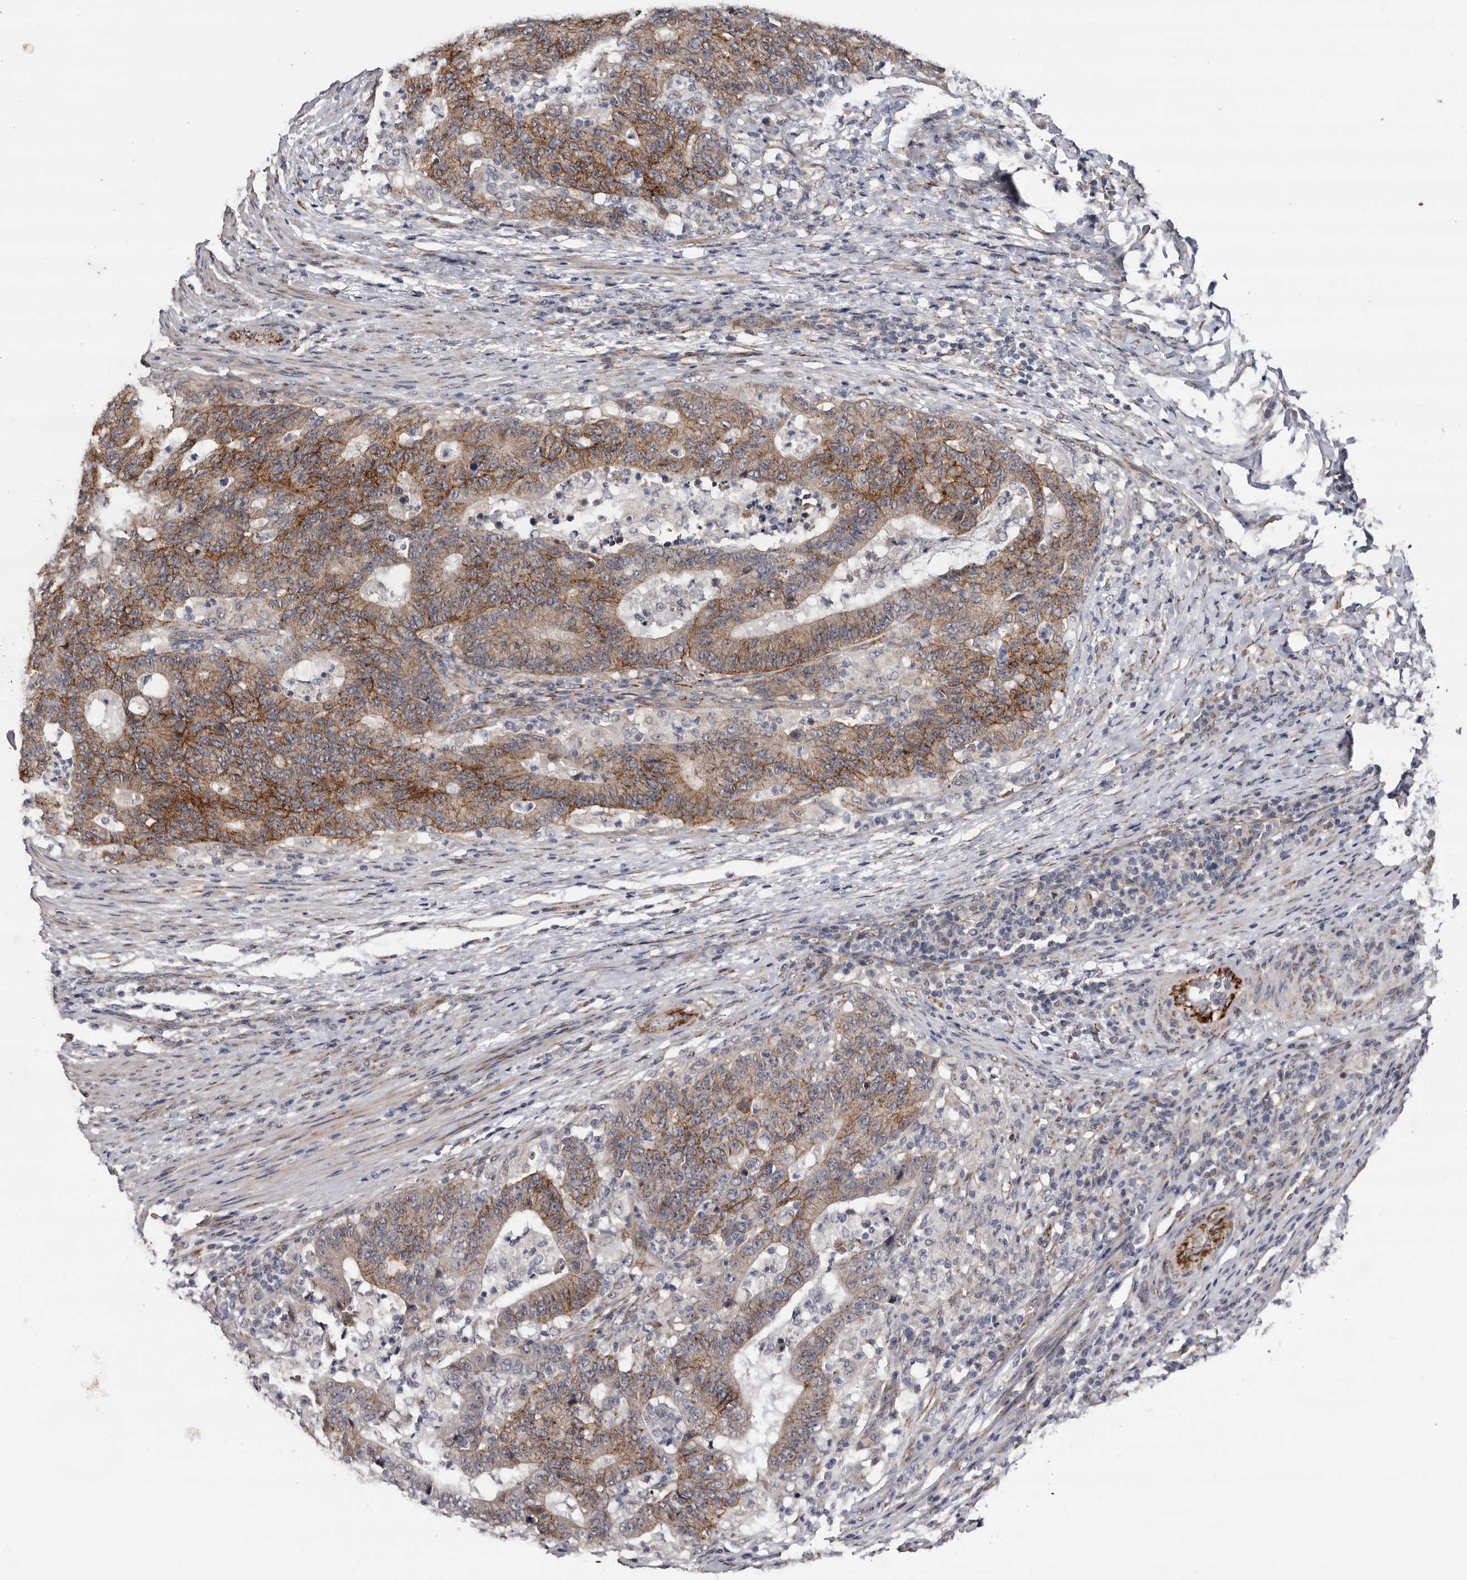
{"staining": {"intensity": "moderate", "quantity": "25%-75%", "location": "cytoplasmic/membranous"}, "tissue": "colorectal cancer", "cell_type": "Tumor cells", "image_type": "cancer", "snomed": [{"axis": "morphology", "description": "Normal tissue, NOS"}, {"axis": "morphology", "description": "Adenocarcinoma, NOS"}, {"axis": "topography", "description": "Colon"}], "caption": "Immunohistochemical staining of colorectal adenocarcinoma exhibits moderate cytoplasmic/membranous protein positivity in about 25%-75% of tumor cells. The staining is performed using DAB (3,3'-diaminobenzidine) brown chromogen to label protein expression. The nuclei are counter-stained blue using hematoxylin.", "gene": "ARMCX2", "patient": {"sex": "female", "age": 75}}